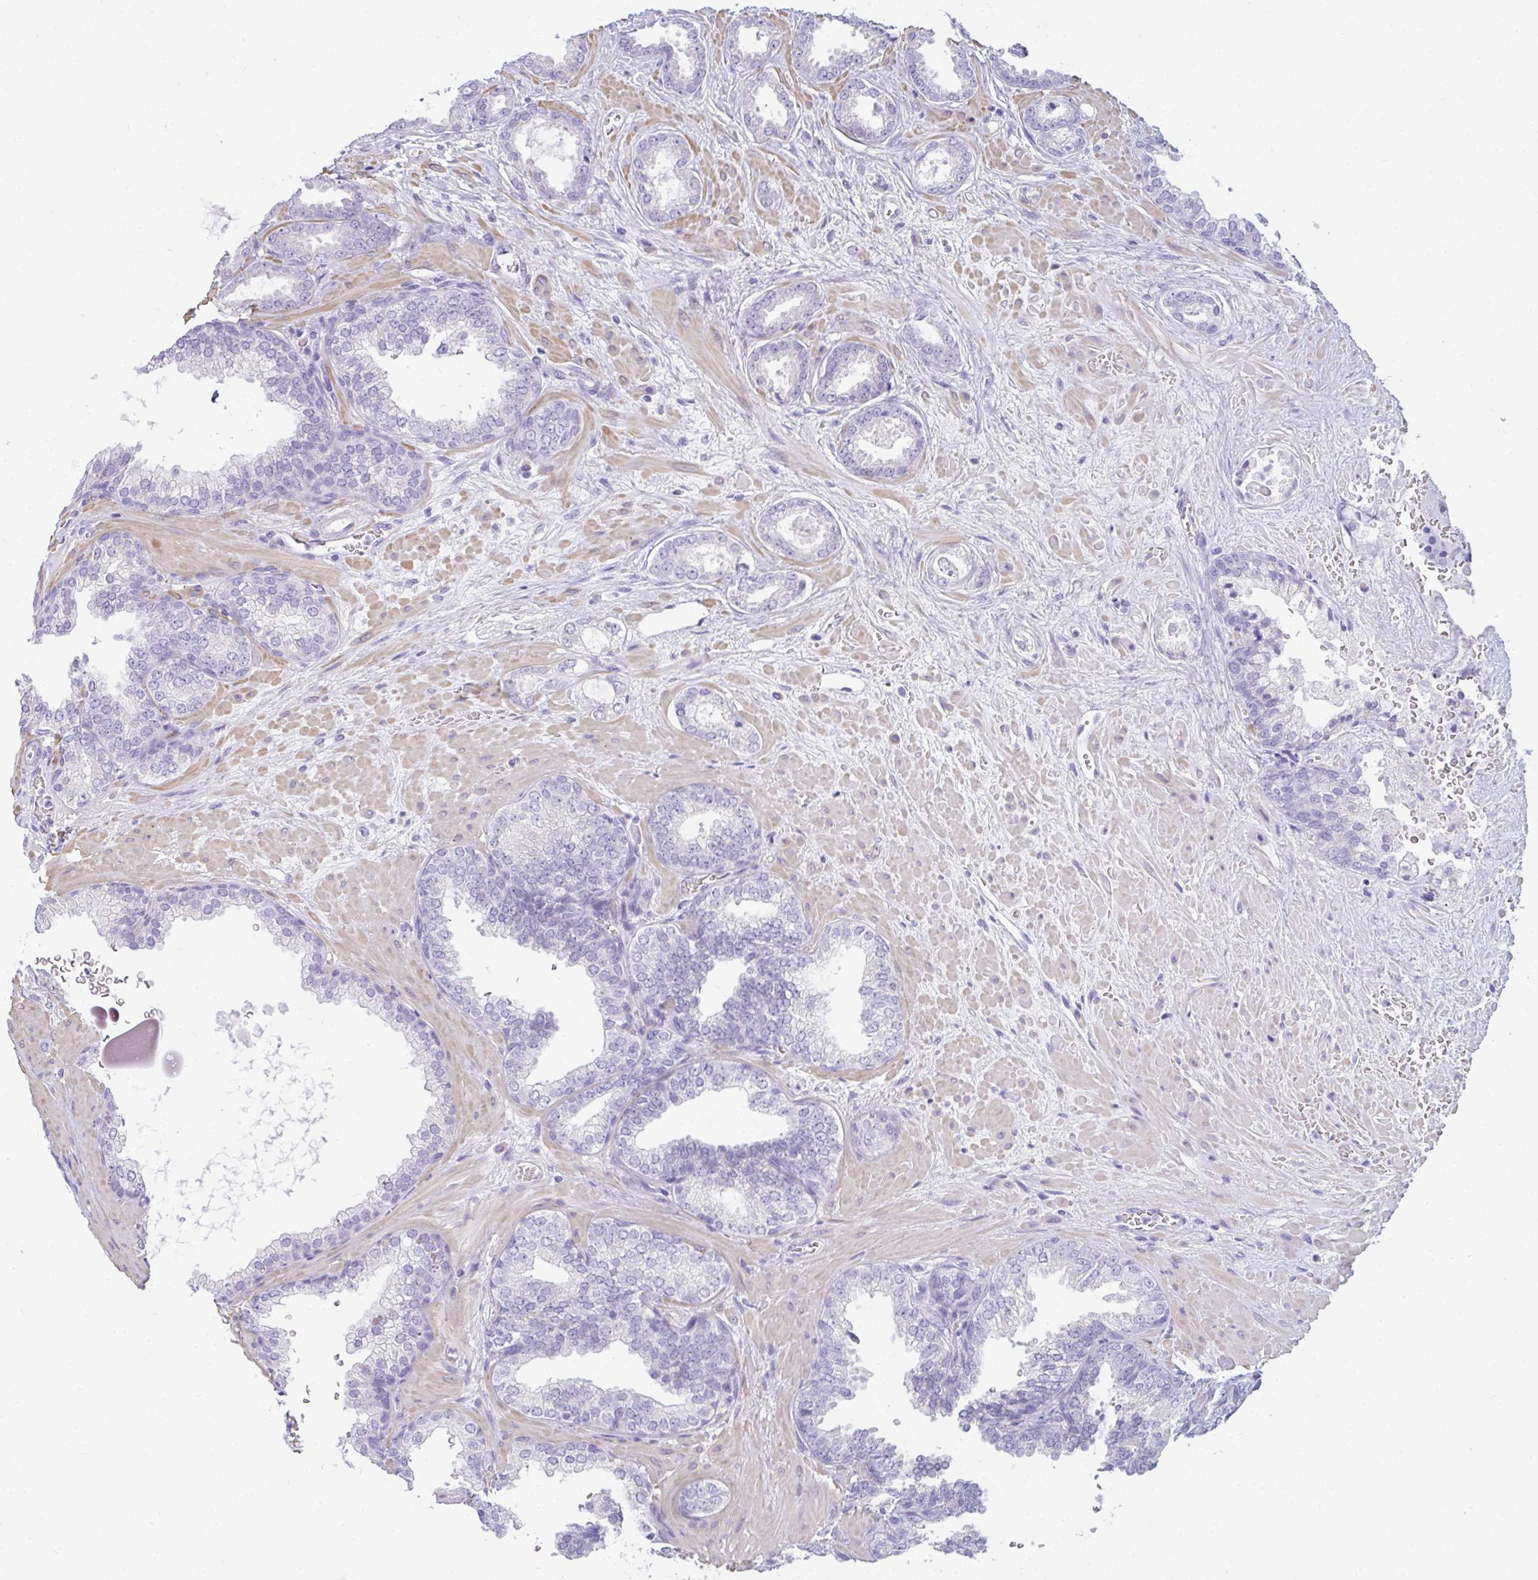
{"staining": {"intensity": "negative", "quantity": "none", "location": "none"}, "tissue": "prostate cancer", "cell_type": "Tumor cells", "image_type": "cancer", "snomed": [{"axis": "morphology", "description": "Adenocarcinoma, High grade"}, {"axis": "topography", "description": "Prostate"}], "caption": "Immunohistochemistry photomicrograph of neoplastic tissue: prostate high-grade adenocarcinoma stained with DAB reveals no significant protein staining in tumor cells. The staining is performed using DAB (3,3'-diaminobenzidine) brown chromogen with nuclei counter-stained in using hematoxylin.", "gene": "SUZ12", "patient": {"sex": "male", "age": 58}}